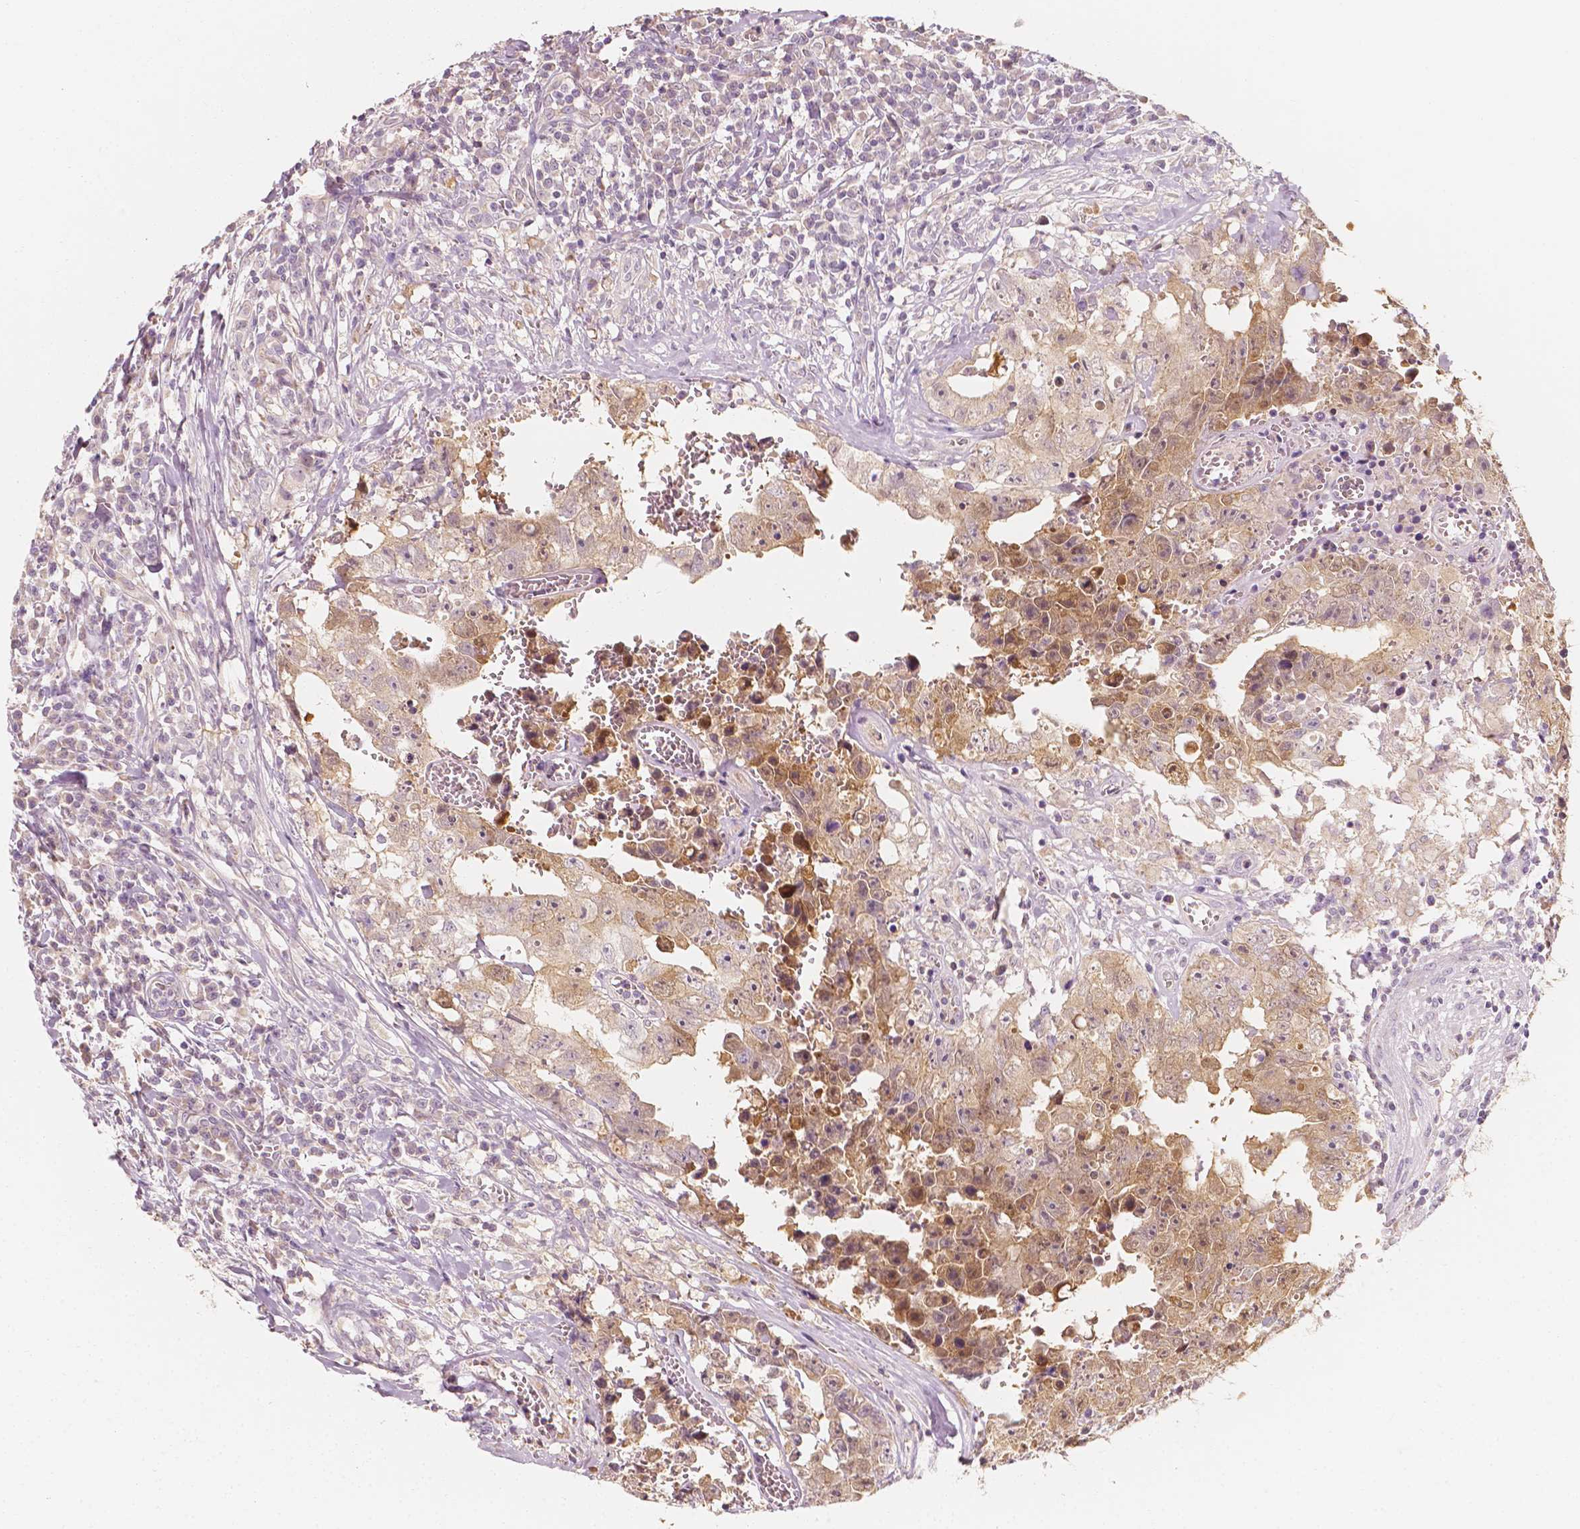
{"staining": {"intensity": "moderate", "quantity": "<25%", "location": "cytoplasmic/membranous"}, "tissue": "testis cancer", "cell_type": "Tumor cells", "image_type": "cancer", "snomed": [{"axis": "morphology", "description": "Carcinoma, Embryonal, NOS"}, {"axis": "topography", "description": "Testis"}], "caption": "Immunohistochemical staining of testis embryonal carcinoma exhibits moderate cytoplasmic/membranous protein positivity in about <25% of tumor cells. (brown staining indicates protein expression, while blue staining denotes nuclei).", "gene": "SHPK", "patient": {"sex": "male", "age": 36}}